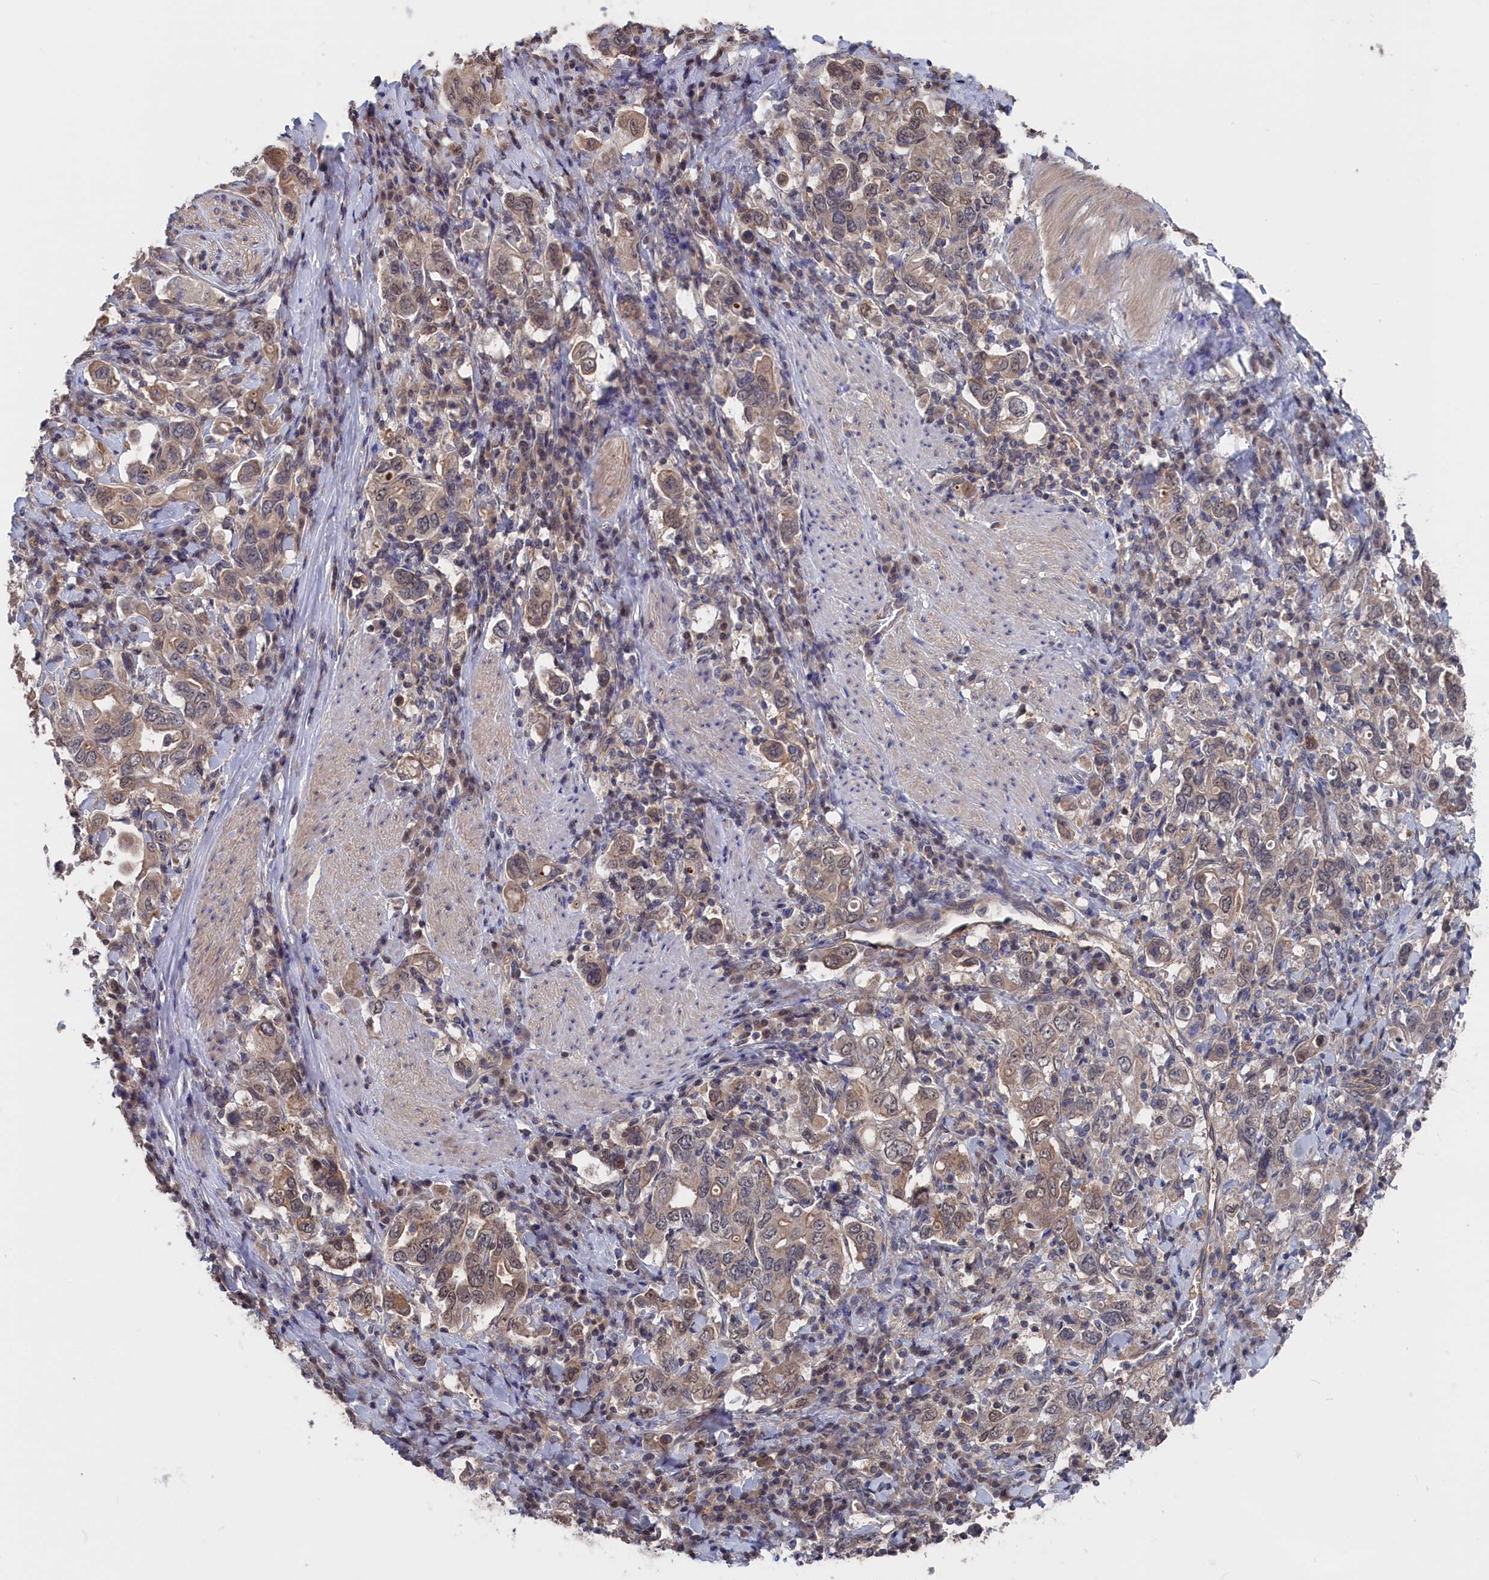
{"staining": {"intensity": "weak", "quantity": ">75%", "location": "cytoplasmic/membranous"}, "tissue": "stomach cancer", "cell_type": "Tumor cells", "image_type": "cancer", "snomed": [{"axis": "morphology", "description": "Adenocarcinoma, NOS"}, {"axis": "topography", "description": "Stomach, upper"}], "caption": "Immunohistochemistry (IHC) histopathology image of human stomach cancer (adenocarcinoma) stained for a protein (brown), which displays low levels of weak cytoplasmic/membranous positivity in about >75% of tumor cells.", "gene": "NUTF2", "patient": {"sex": "male", "age": 62}}